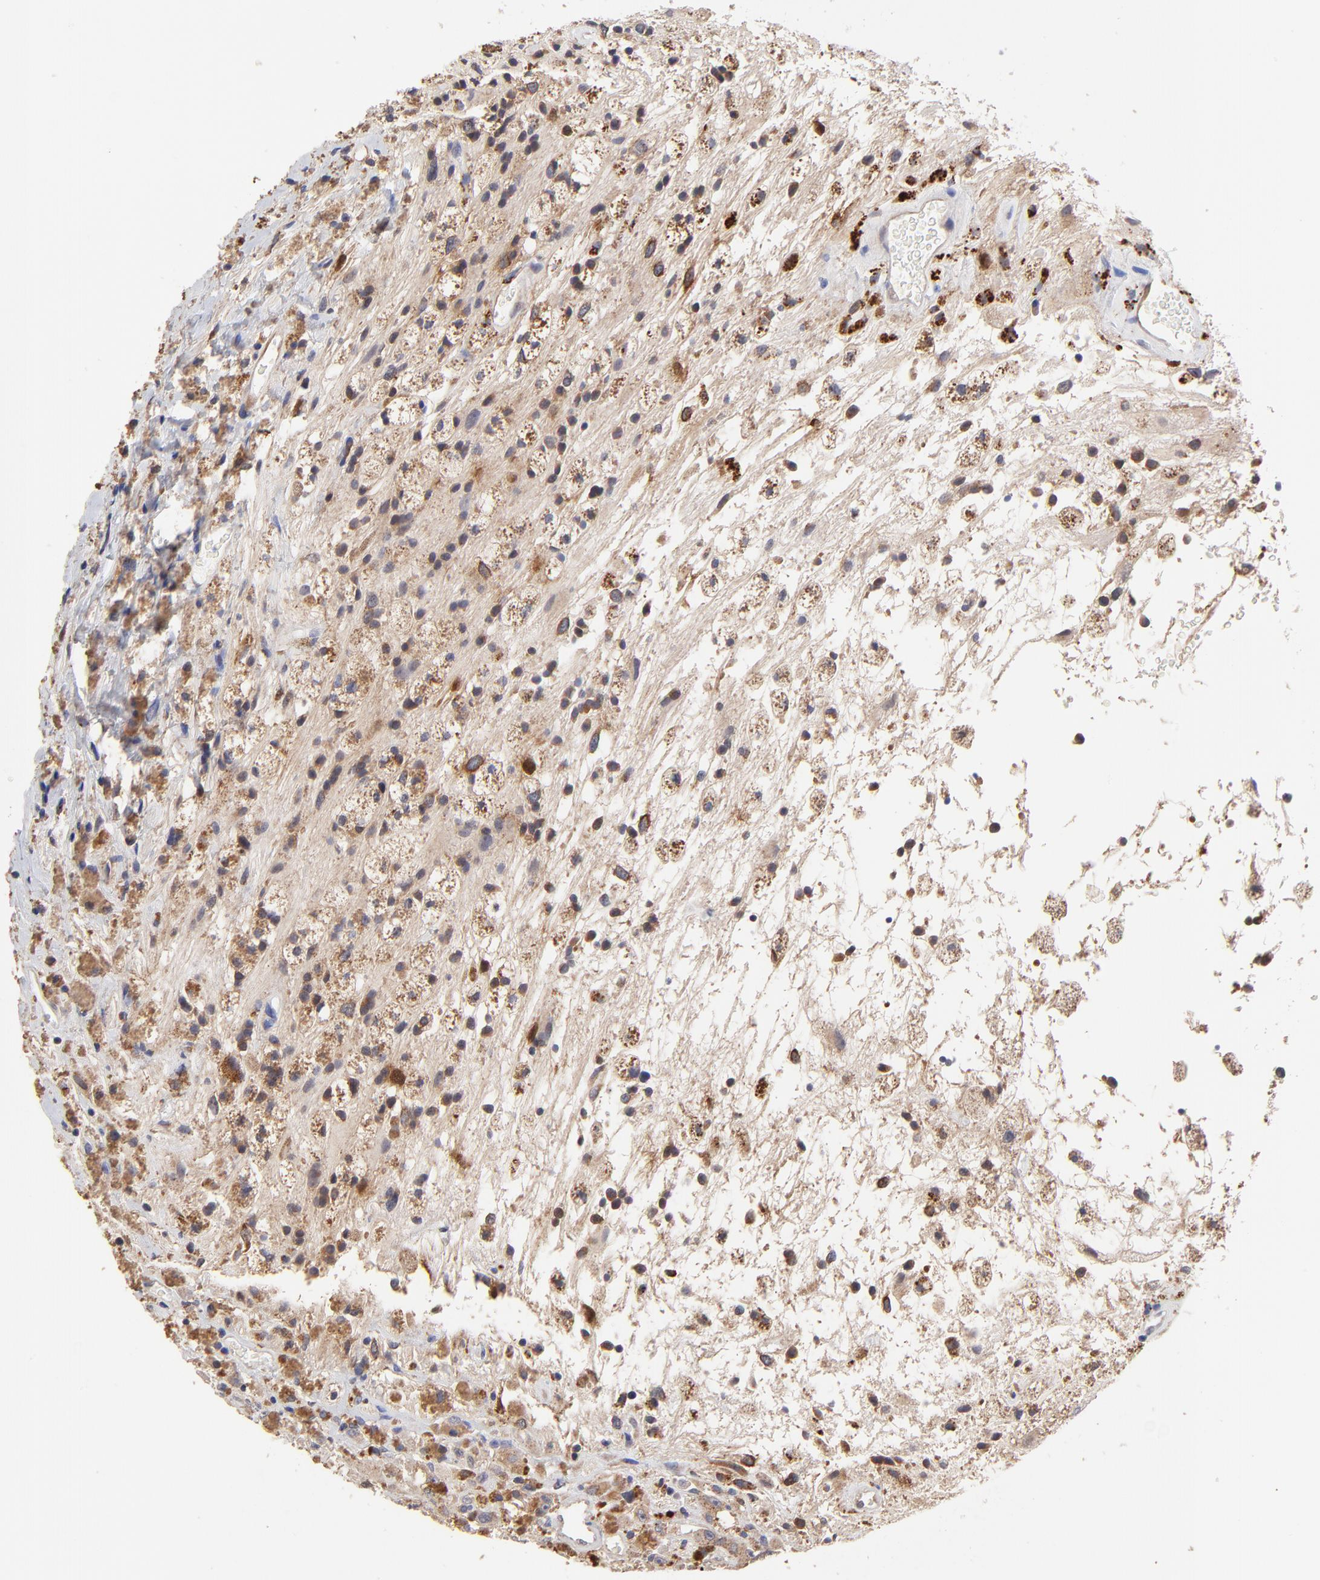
{"staining": {"intensity": "strong", "quantity": "25%-75%", "location": "cytoplasmic/membranous"}, "tissue": "glioma", "cell_type": "Tumor cells", "image_type": "cancer", "snomed": [{"axis": "morphology", "description": "Glioma, malignant, High grade"}, {"axis": "topography", "description": "Brain"}], "caption": "Human malignant high-grade glioma stained for a protein (brown) displays strong cytoplasmic/membranous positive positivity in about 25%-75% of tumor cells.", "gene": "PDE4B", "patient": {"sex": "male", "age": 48}}